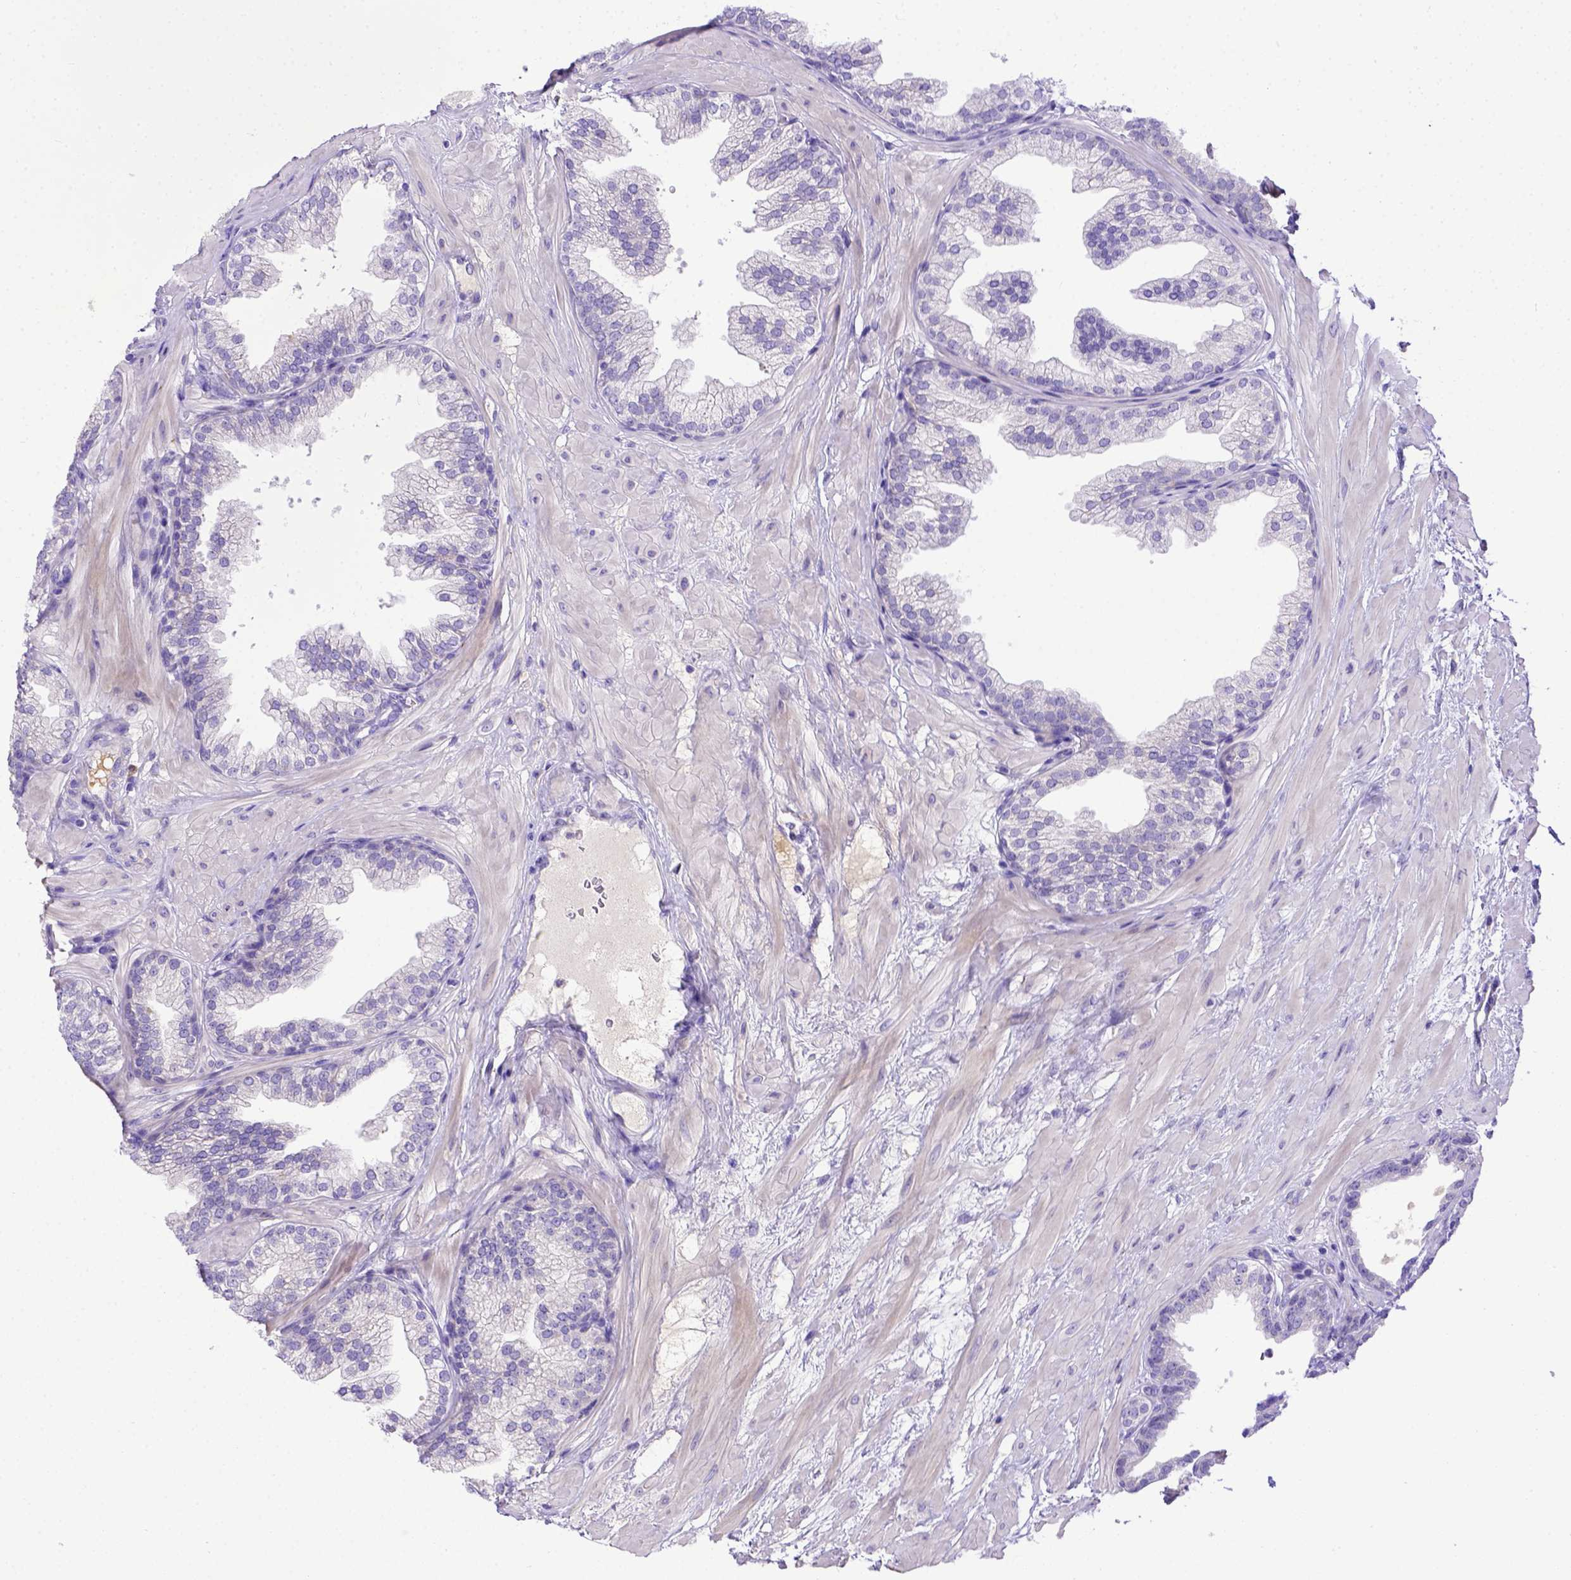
{"staining": {"intensity": "negative", "quantity": "none", "location": "none"}, "tissue": "prostate", "cell_type": "Glandular cells", "image_type": "normal", "snomed": [{"axis": "morphology", "description": "Normal tissue, NOS"}, {"axis": "topography", "description": "Prostate"}], "caption": "Immunohistochemical staining of normal human prostate displays no significant staining in glandular cells. Brightfield microscopy of immunohistochemistry (IHC) stained with DAB (brown) and hematoxylin (blue), captured at high magnification.", "gene": "CFAP300", "patient": {"sex": "male", "age": 37}}